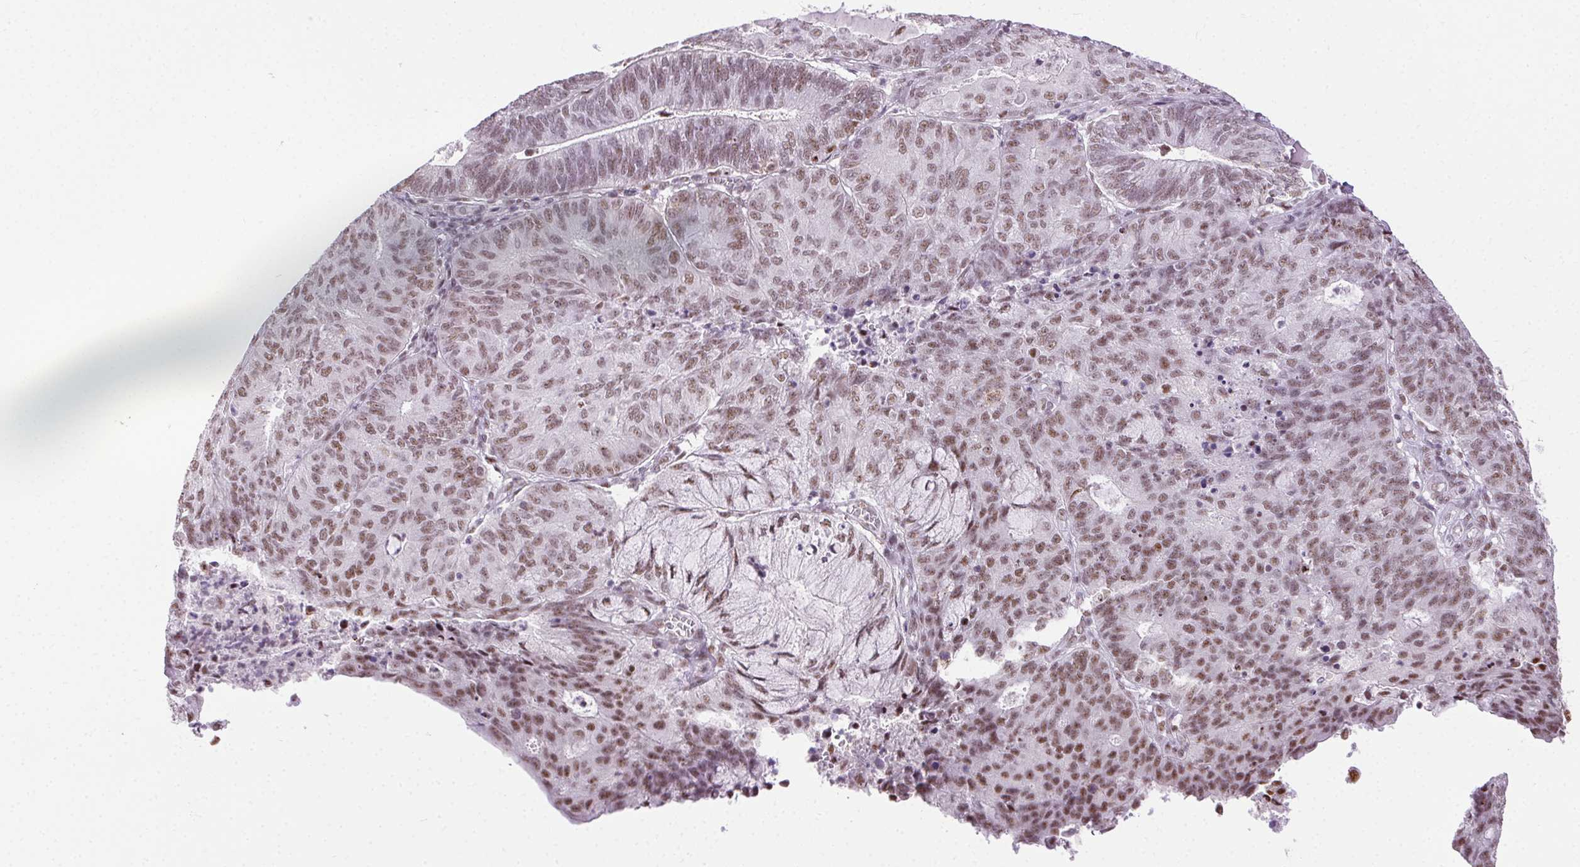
{"staining": {"intensity": "moderate", "quantity": ">75%", "location": "nuclear"}, "tissue": "endometrial cancer", "cell_type": "Tumor cells", "image_type": "cancer", "snomed": [{"axis": "morphology", "description": "Adenocarcinoma, NOS"}, {"axis": "topography", "description": "Endometrium"}], "caption": "Moderate nuclear staining is identified in approximately >75% of tumor cells in endometrial adenocarcinoma. (Brightfield microscopy of DAB IHC at high magnification).", "gene": "TRA2B", "patient": {"sex": "female", "age": 82}}